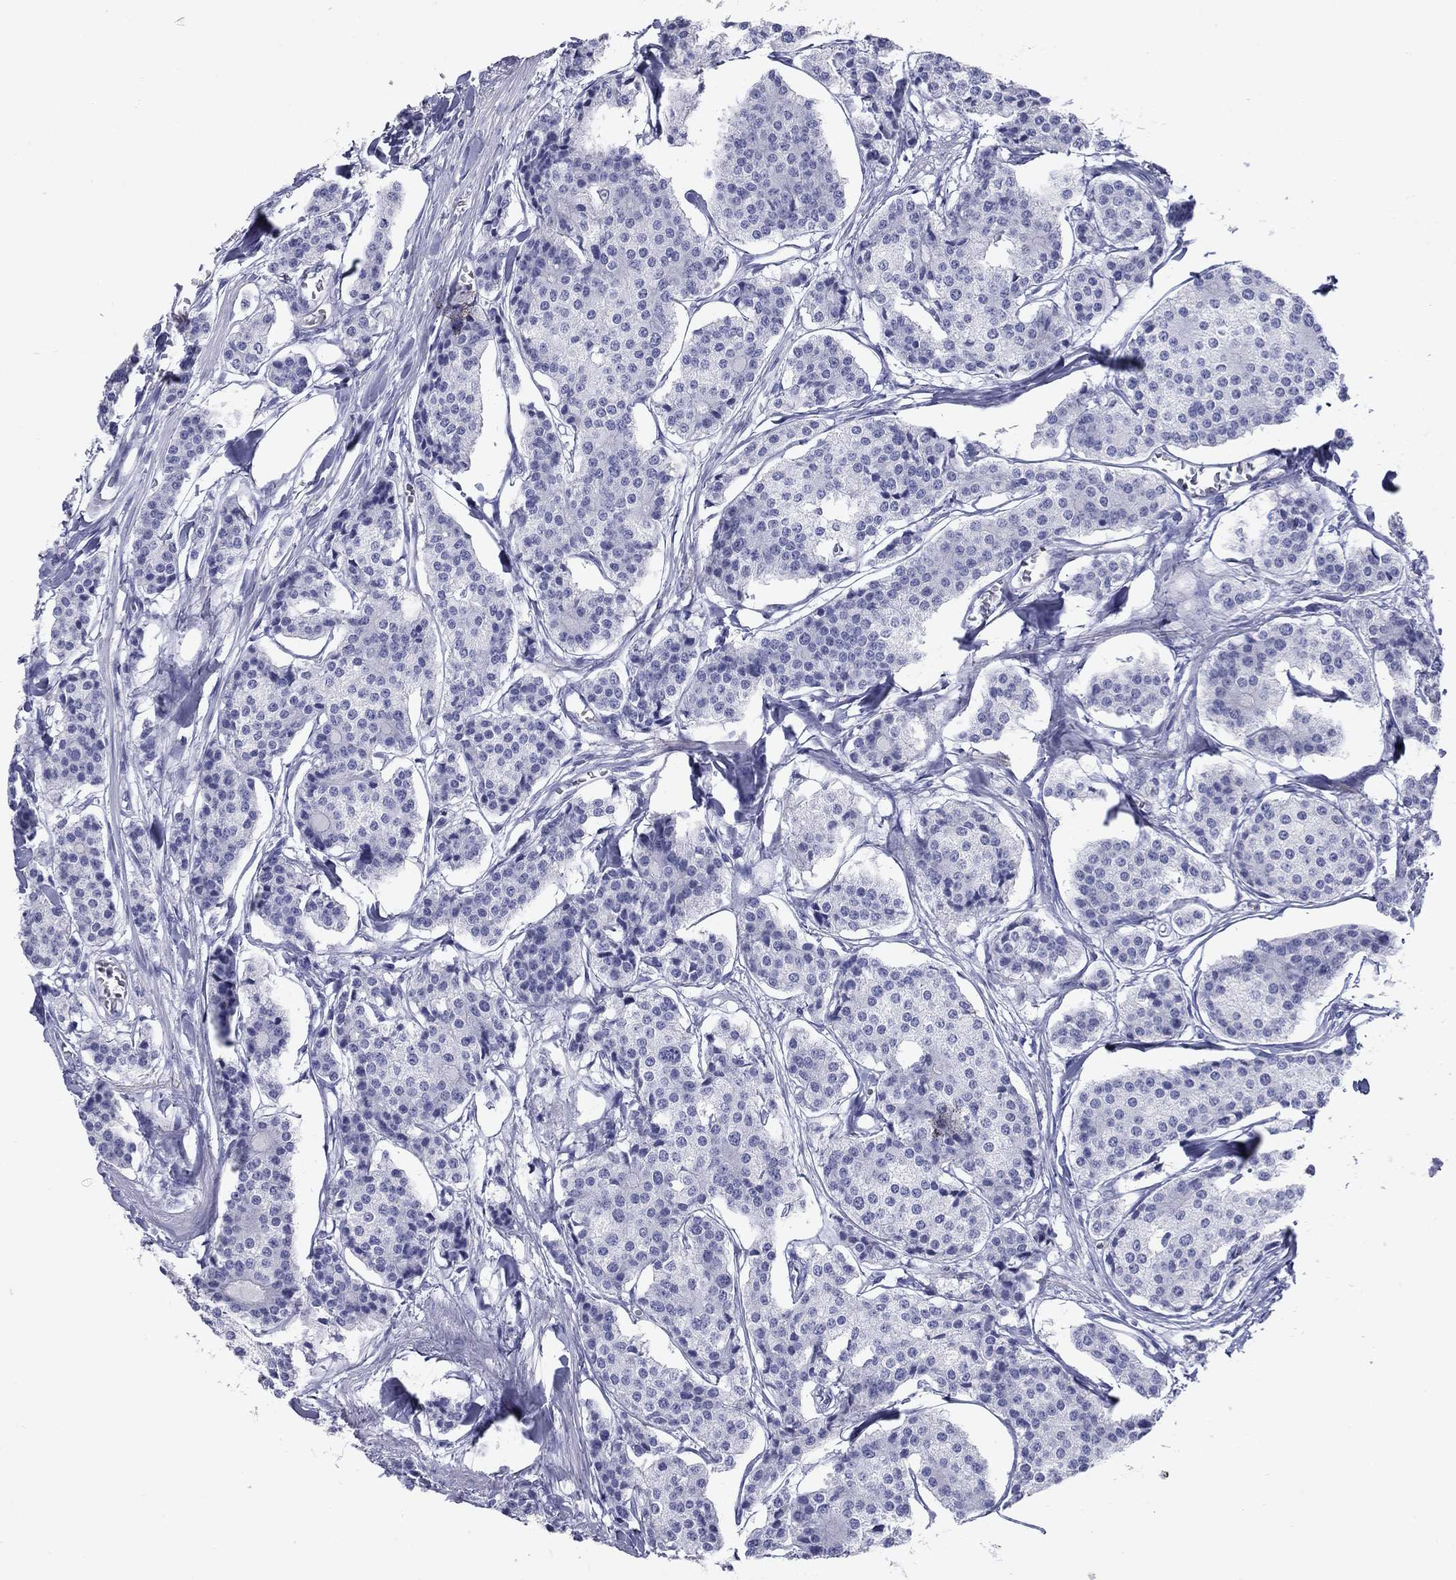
{"staining": {"intensity": "negative", "quantity": "none", "location": "none"}, "tissue": "carcinoid", "cell_type": "Tumor cells", "image_type": "cancer", "snomed": [{"axis": "morphology", "description": "Carcinoid, malignant, NOS"}, {"axis": "topography", "description": "Small intestine"}], "caption": "A high-resolution photomicrograph shows IHC staining of malignant carcinoid, which shows no significant expression in tumor cells. (DAB IHC, high magnification).", "gene": "NPPA", "patient": {"sex": "female", "age": 65}}